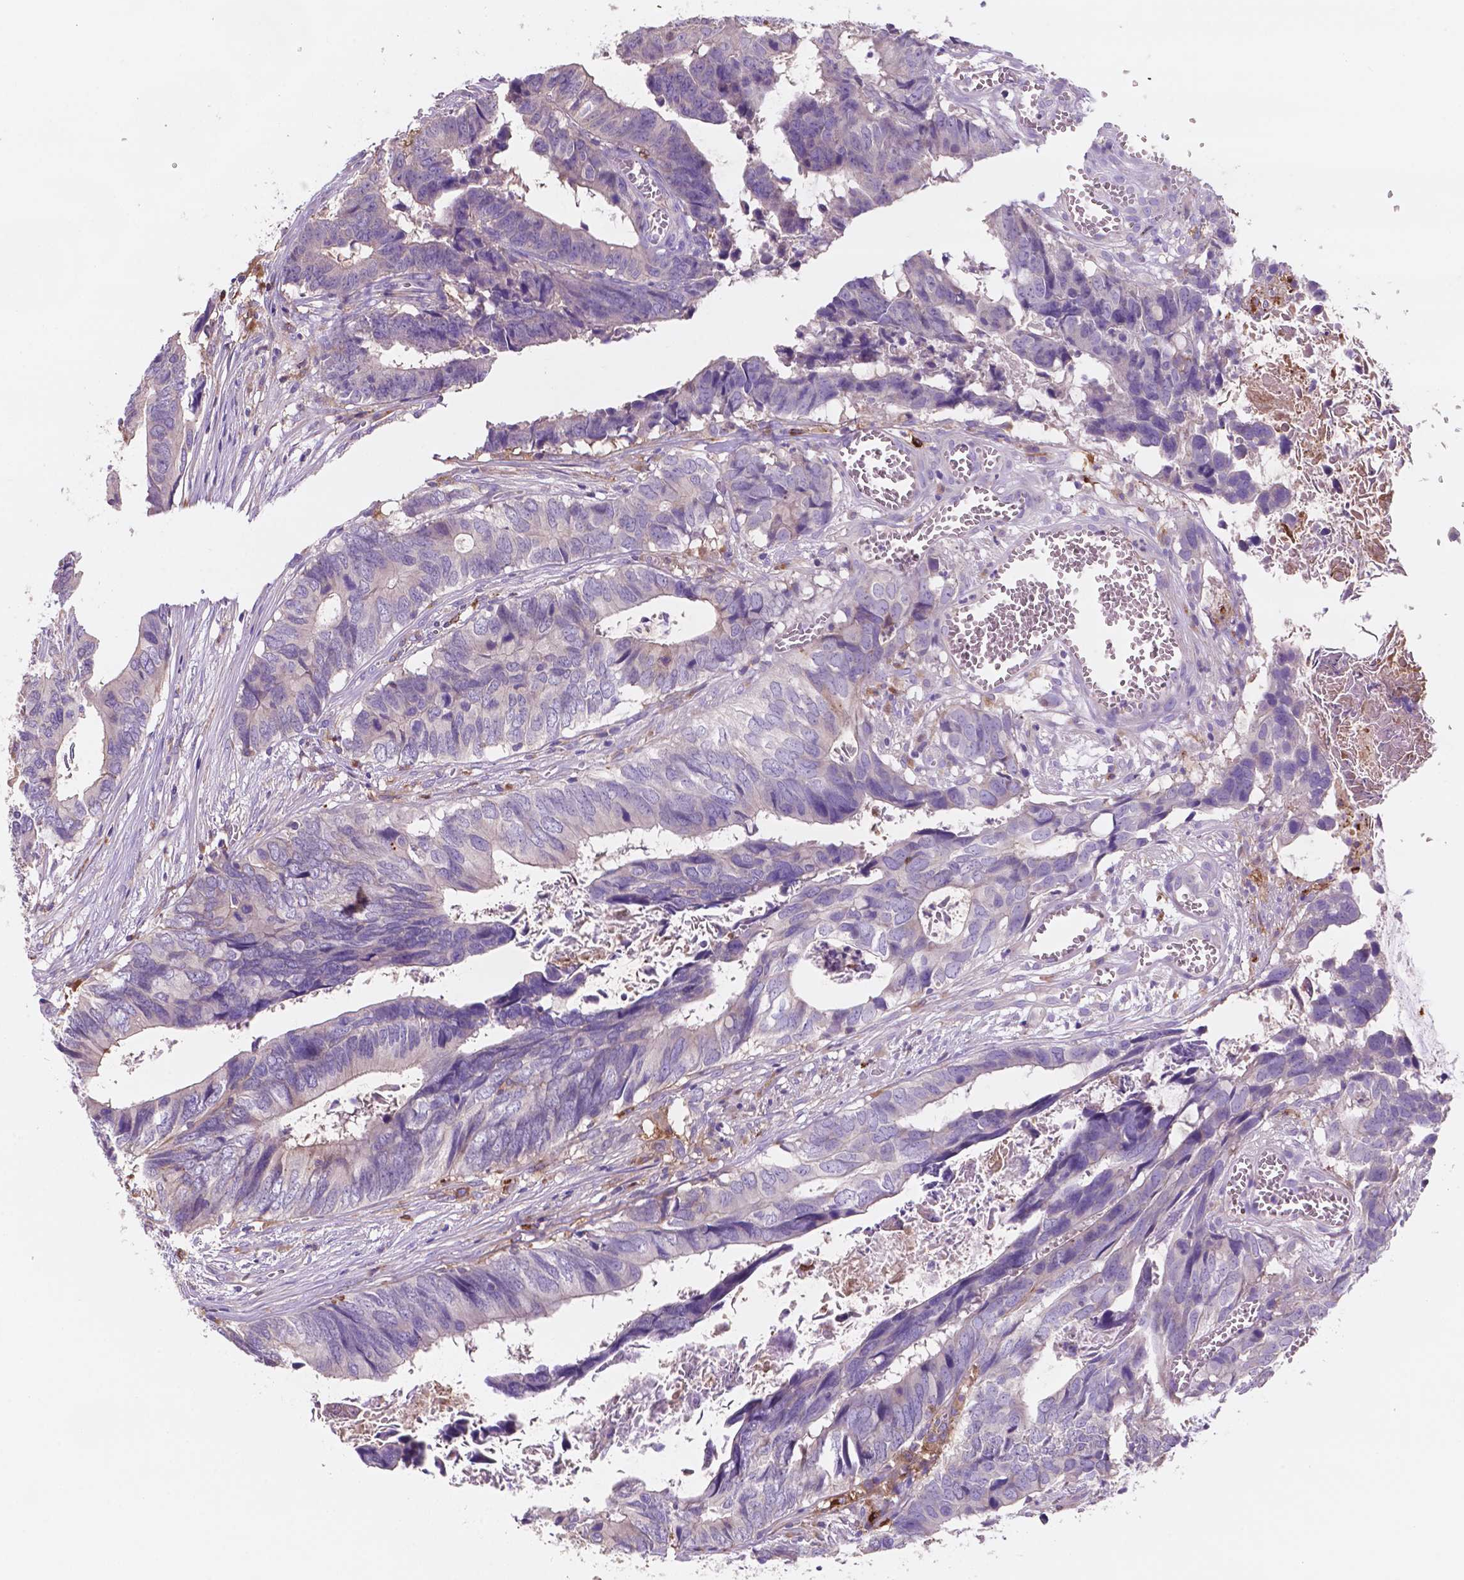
{"staining": {"intensity": "weak", "quantity": "25%-75%", "location": "cytoplasmic/membranous"}, "tissue": "colorectal cancer", "cell_type": "Tumor cells", "image_type": "cancer", "snomed": [{"axis": "morphology", "description": "Adenocarcinoma, NOS"}, {"axis": "topography", "description": "Colon"}], "caption": "Immunohistochemical staining of human colorectal cancer exhibits low levels of weak cytoplasmic/membranous protein staining in approximately 25%-75% of tumor cells.", "gene": "MKRN2OS", "patient": {"sex": "female", "age": 82}}